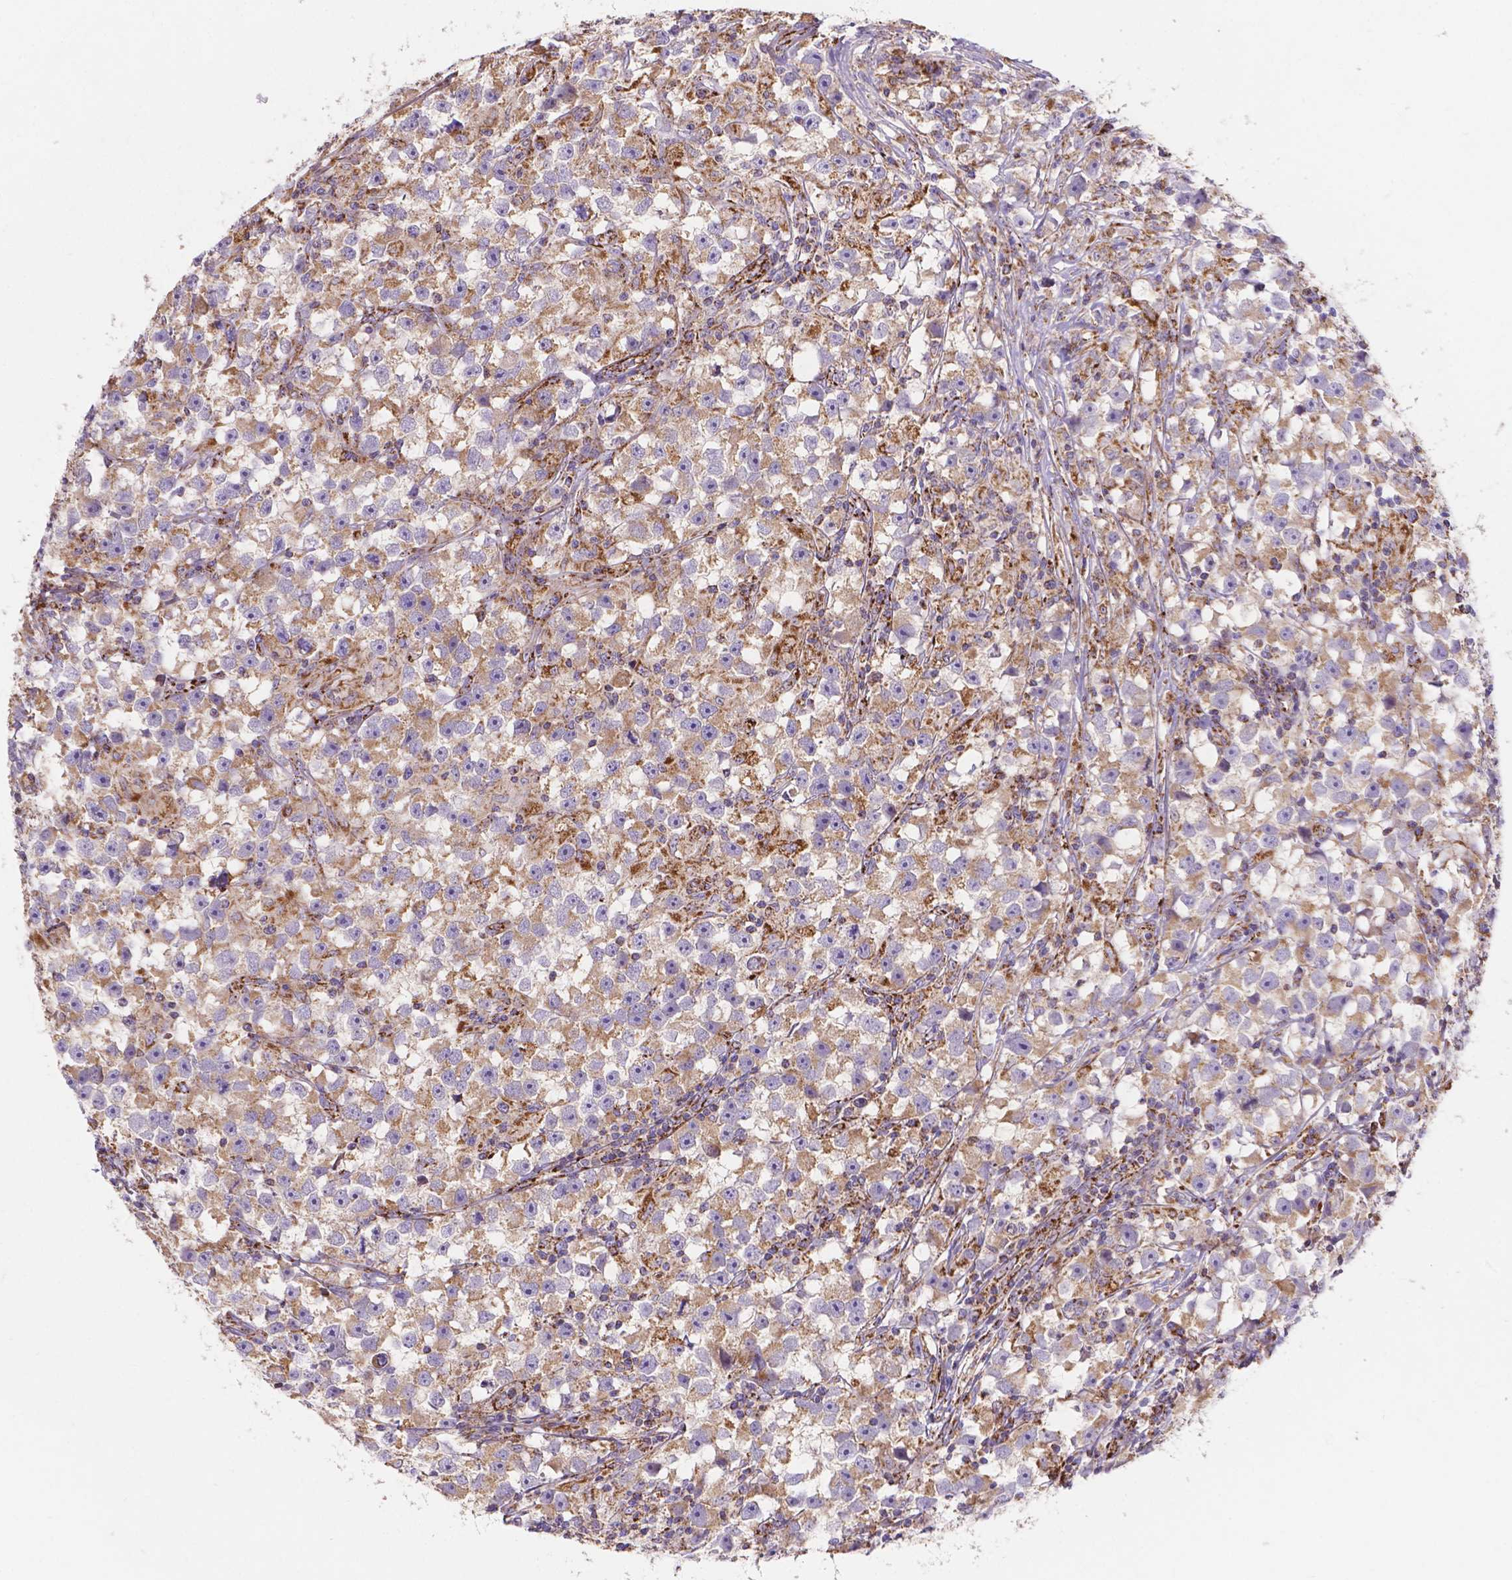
{"staining": {"intensity": "weak", "quantity": "25%-75%", "location": "cytoplasmic/membranous"}, "tissue": "testis cancer", "cell_type": "Tumor cells", "image_type": "cancer", "snomed": [{"axis": "morphology", "description": "Seminoma, NOS"}, {"axis": "topography", "description": "Testis"}], "caption": "Weak cytoplasmic/membranous expression for a protein is seen in approximately 25%-75% of tumor cells of testis seminoma using immunohistochemistry.", "gene": "AK3", "patient": {"sex": "male", "age": 33}}